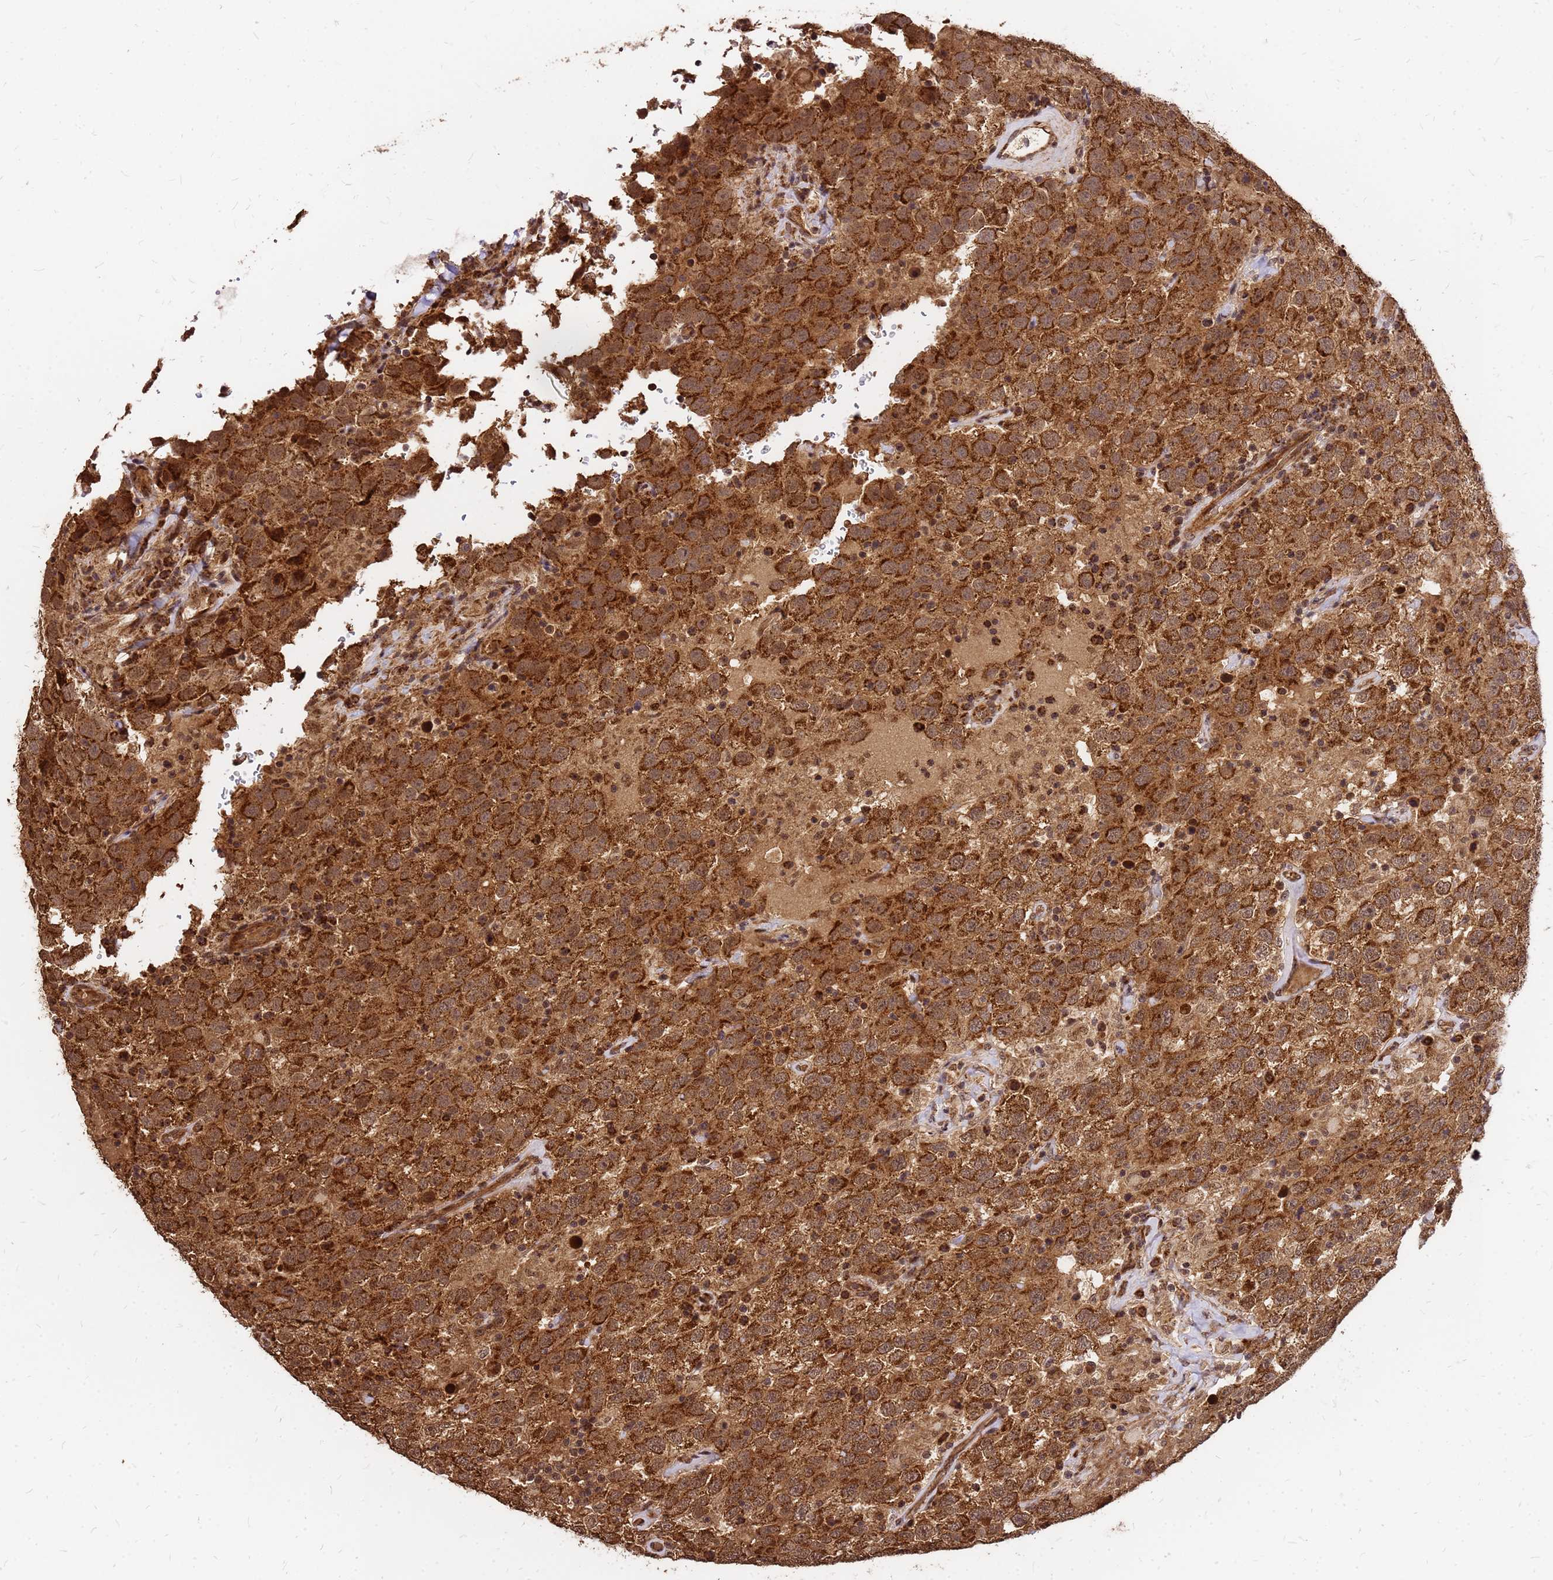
{"staining": {"intensity": "strong", "quantity": ">75%", "location": "cytoplasmic/membranous,nuclear"}, "tissue": "testis cancer", "cell_type": "Tumor cells", "image_type": "cancer", "snomed": [{"axis": "morphology", "description": "Seminoma, NOS"}, {"axis": "topography", "description": "Testis"}], "caption": "The histopathology image shows a brown stain indicating the presence of a protein in the cytoplasmic/membranous and nuclear of tumor cells in testis seminoma.", "gene": "GPATCH8", "patient": {"sex": "male", "age": 41}}